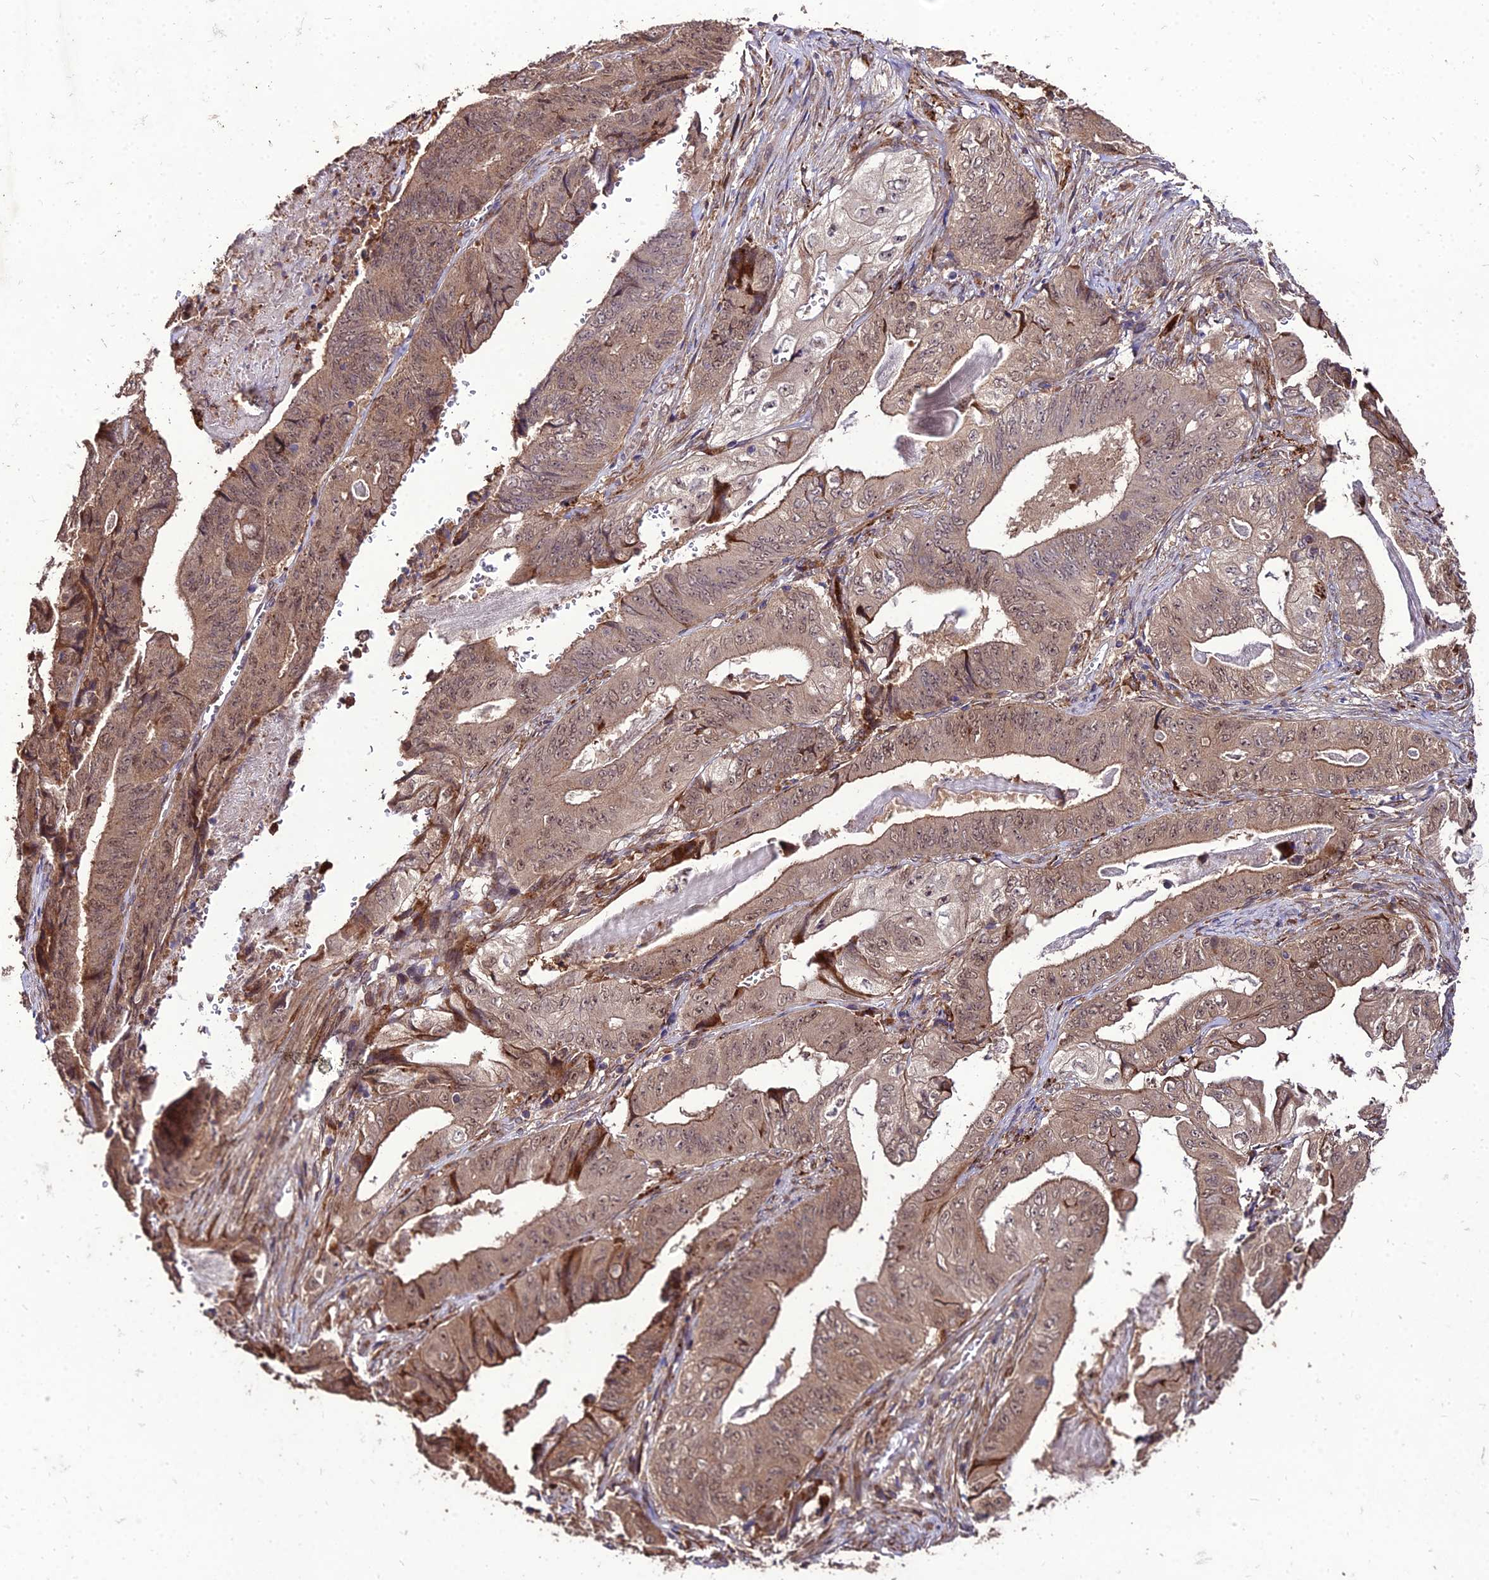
{"staining": {"intensity": "weak", "quantity": ">75%", "location": "cytoplasmic/membranous,nuclear"}, "tissue": "stomach cancer", "cell_type": "Tumor cells", "image_type": "cancer", "snomed": [{"axis": "morphology", "description": "Adenocarcinoma, NOS"}, {"axis": "topography", "description": "Stomach"}], "caption": "IHC histopathology image of stomach cancer stained for a protein (brown), which reveals low levels of weak cytoplasmic/membranous and nuclear positivity in approximately >75% of tumor cells.", "gene": "ZNF766", "patient": {"sex": "female", "age": 73}}